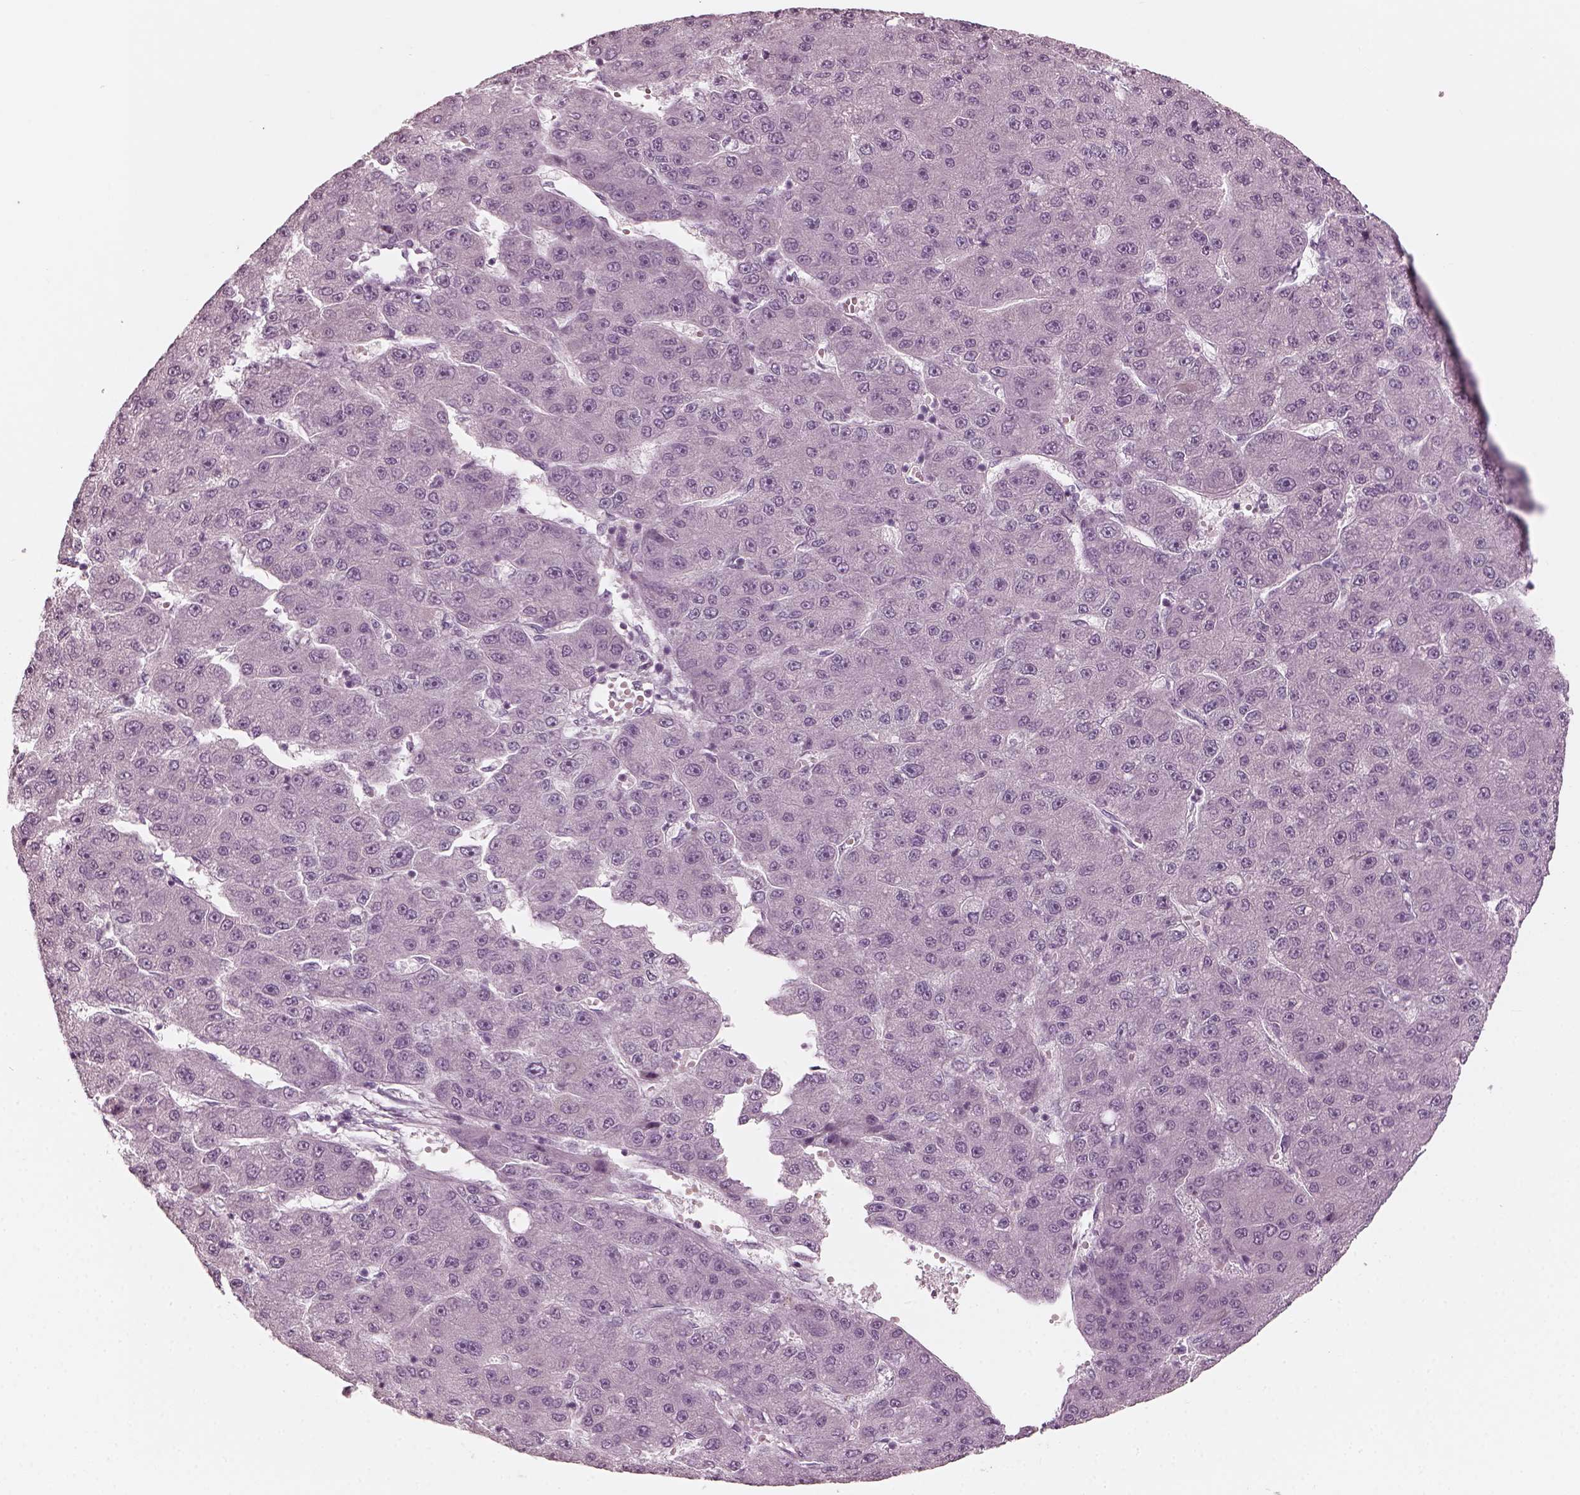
{"staining": {"intensity": "negative", "quantity": "none", "location": "none"}, "tissue": "liver cancer", "cell_type": "Tumor cells", "image_type": "cancer", "snomed": [{"axis": "morphology", "description": "Carcinoma, Hepatocellular, NOS"}, {"axis": "topography", "description": "Liver"}], "caption": "This photomicrograph is of hepatocellular carcinoma (liver) stained with immunohistochemistry to label a protein in brown with the nuclei are counter-stained blue. There is no positivity in tumor cells. (DAB IHC with hematoxylin counter stain).", "gene": "CNTN1", "patient": {"sex": "male", "age": 67}}